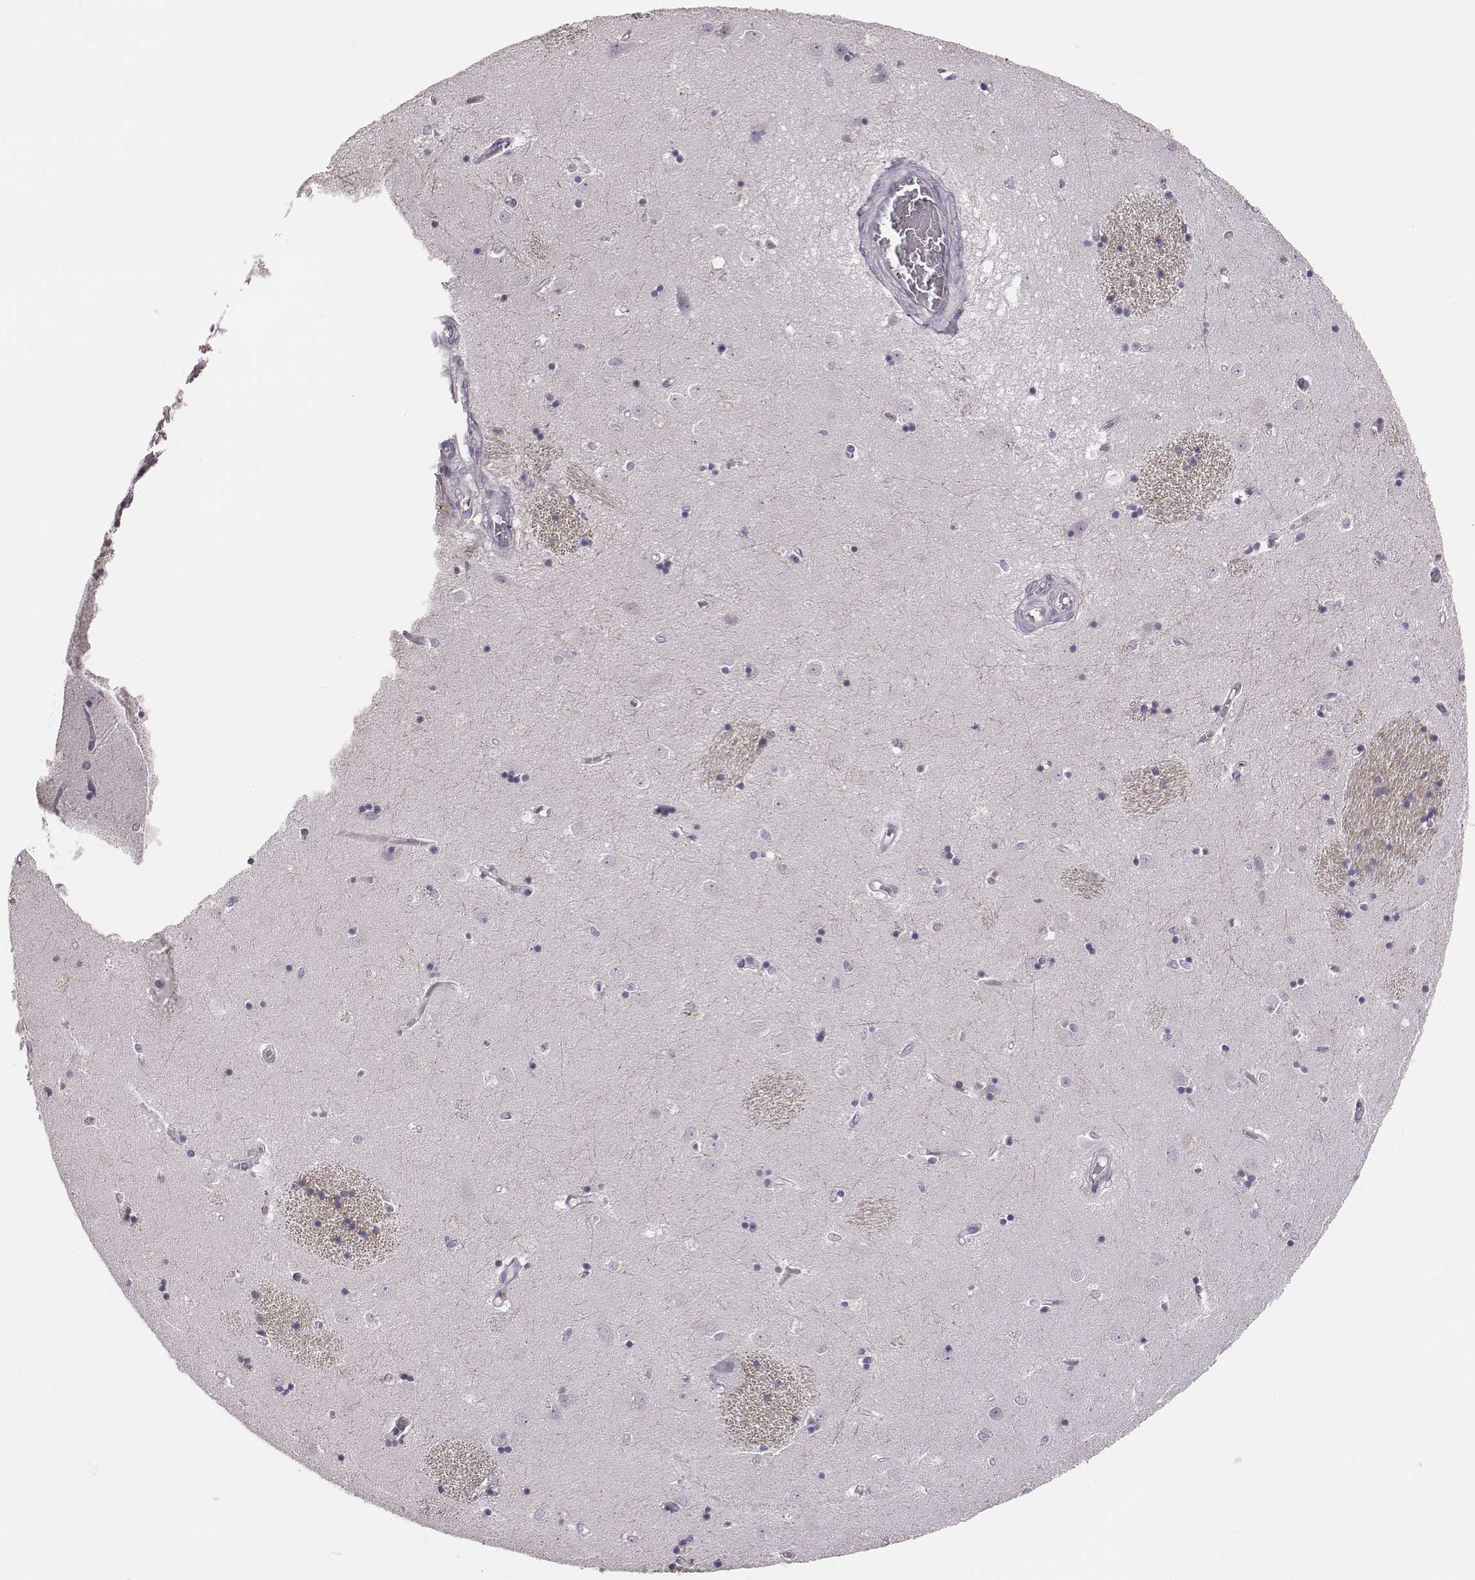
{"staining": {"intensity": "negative", "quantity": "none", "location": "none"}, "tissue": "caudate", "cell_type": "Glial cells", "image_type": "normal", "snomed": [{"axis": "morphology", "description": "Normal tissue, NOS"}, {"axis": "topography", "description": "Lateral ventricle wall"}], "caption": "IHC micrograph of benign caudate: human caudate stained with DAB (3,3'-diaminobenzidine) demonstrates no significant protein positivity in glial cells.", "gene": "PBK", "patient": {"sex": "male", "age": 54}}